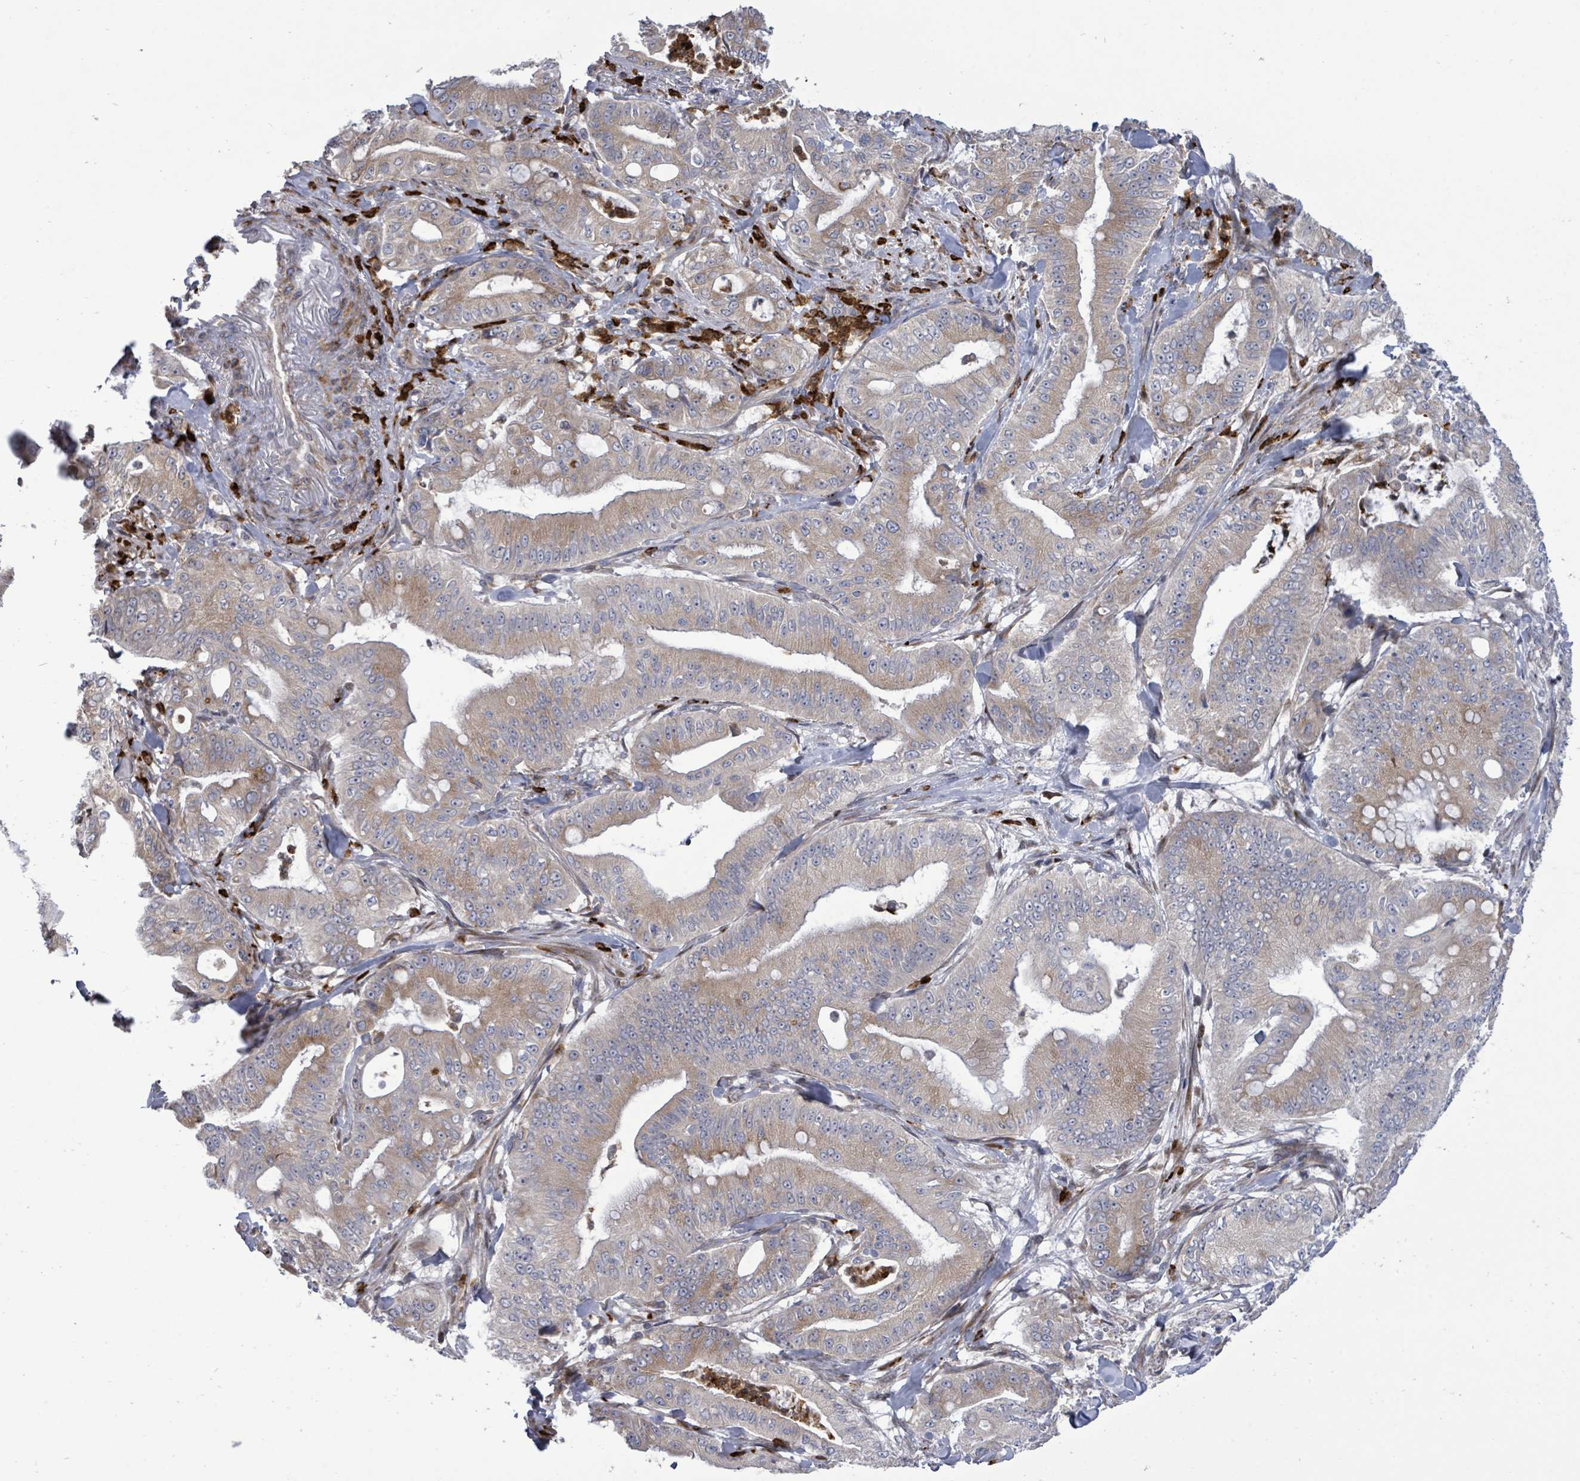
{"staining": {"intensity": "weak", "quantity": "25%-75%", "location": "cytoplasmic/membranous"}, "tissue": "pancreatic cancer", "cell_type": "Tumor cells", "image_type": "cancer", "snomed": [{"axis": "morphology", "description": "Adenocarcinoma, NOS"}, {"axis": "topography", "description": "Pancreas"}], "caption": "Immunohistochemistry (DAB (3,3'-diaminobenzidine)) staining of human pancreatic cancer (adenocarcinoma) demonstrates weak cytoplasmic/membranous protein positivity in approximately 25%-75% of tumor cells. The protein is shown in brown color, while the nuclei are stained blue.", "gene": "SAR1A", "patient": {"sex": "male", "age": 71}}